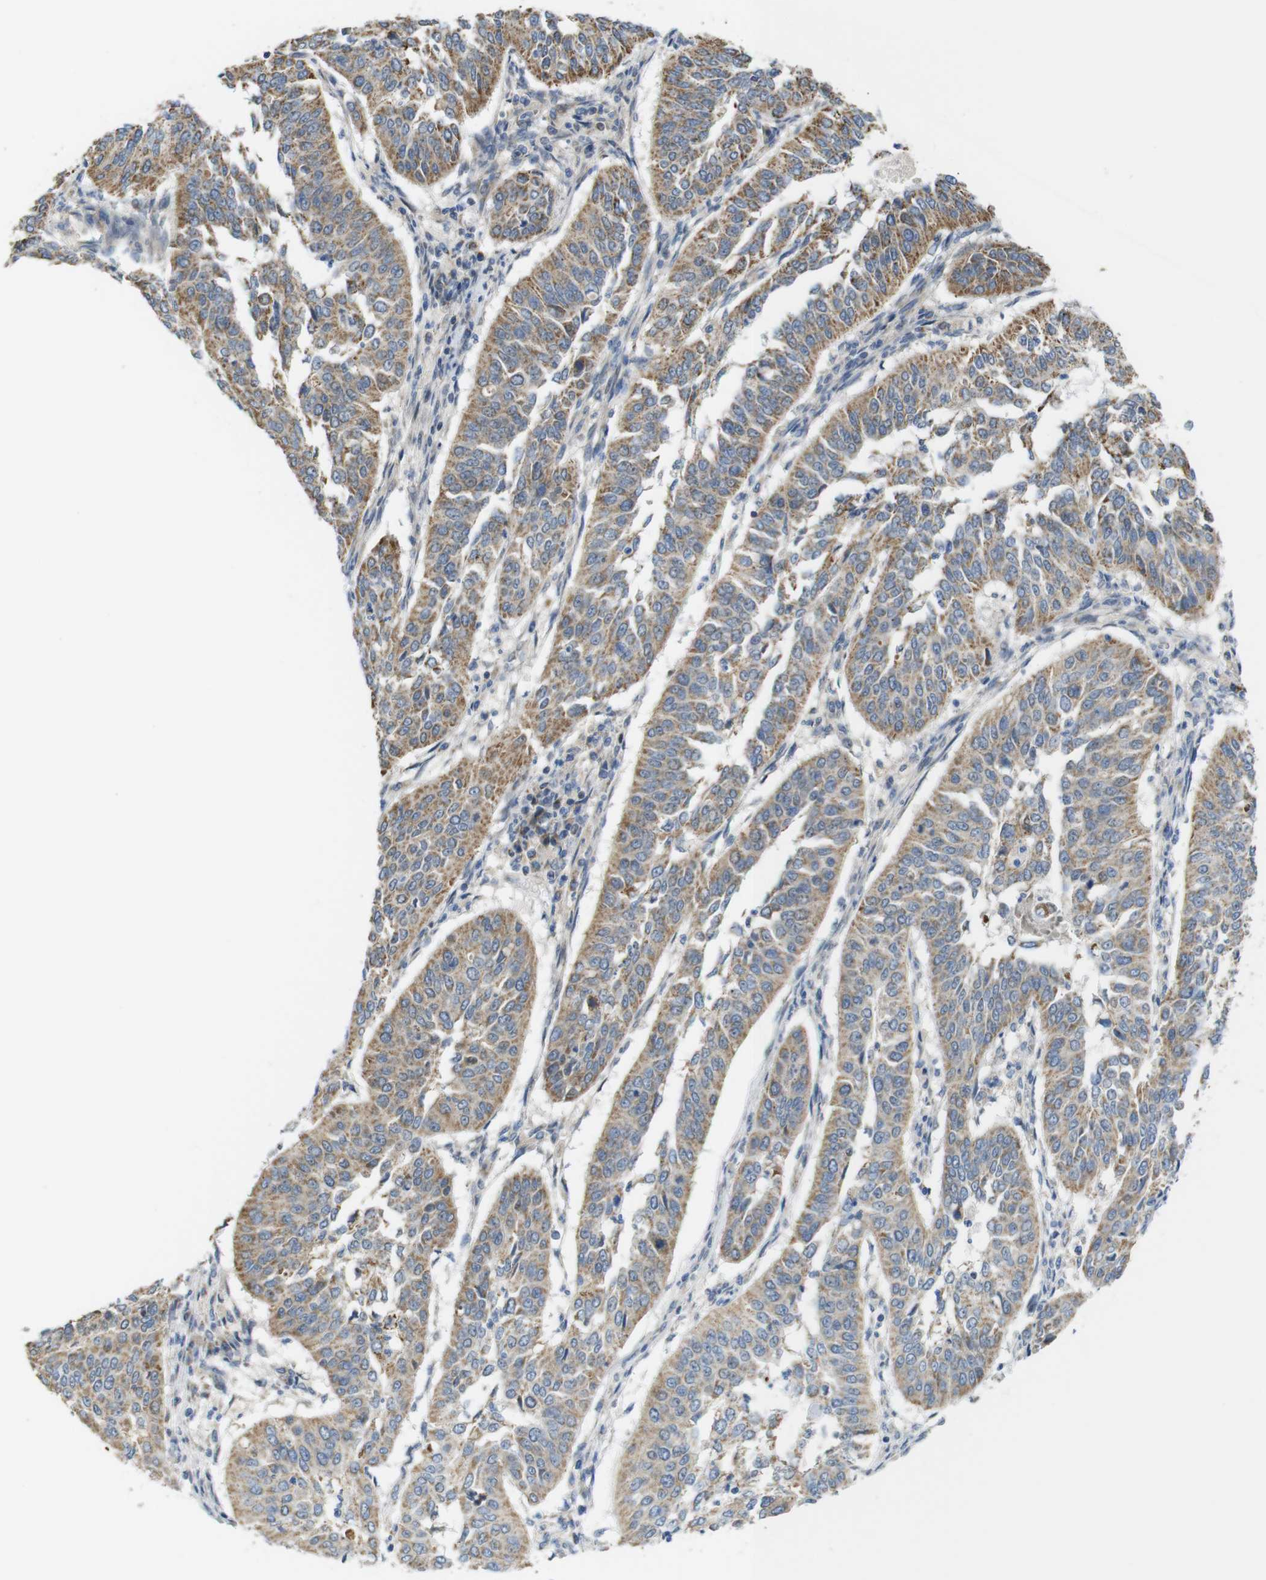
{"staining": {"intensity": "moderate", "quantity": ">75%", "location": "cytoplasmic/membranous"}, "tissue": "cervical cancer", "cell_type": "Tumor cells", "image_type": "cancer", "snomed": [{"axis": "morphology", "description": "Normal tissue, NOS"}, {"axis": "morphology", "description": "Squamous cell carcinoma, NOS"}, {"axis": "topography", "description": "Cervix"}], "caption": "High-magnification brightfield microscopy of cervical cancer (squamous cell carcinoma) stained with DAB (brown) and counterstained with hematoxylin (blue). tumor cells exhibit moderate cytoplasmic/membranous staining is appreciated in approximately>75% of cells. Immunohistochemistry stains the protein of interest in brown and the nuclei are stained blue.", "gene": "MARCHF1", "patient": {"sex": "female", "age": 39}}